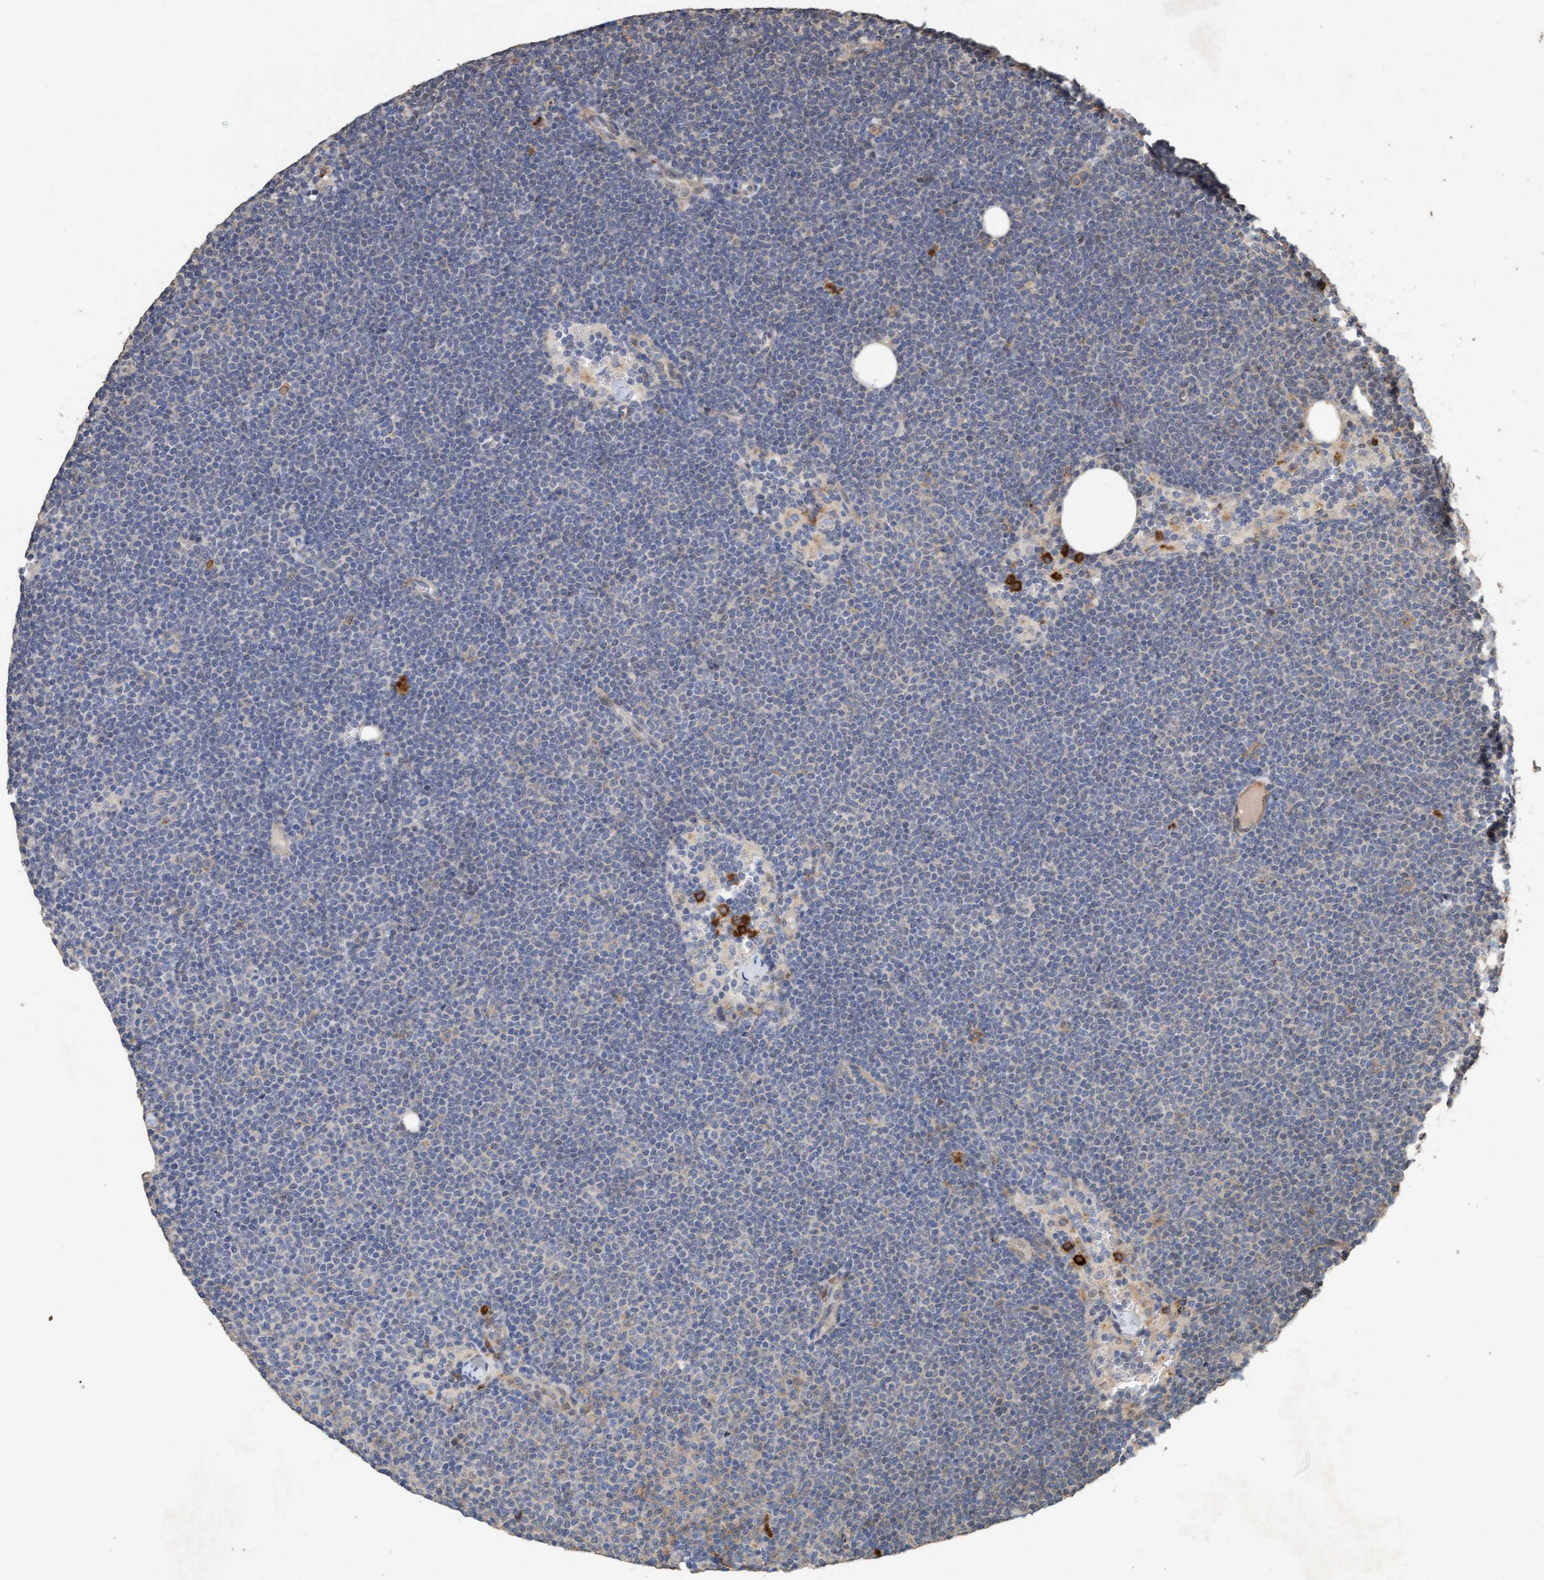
{"staining": {"intensity": "negative", "quantity": "none", "location": "none"}, "tissue": "lymphoma", "cell_type": "Tumor cells", "image_type": "cancer", "snomed": [{"axis": "morphology", "description": "Malignant lymphoma, non-Hodgkin's type, Low grade"}, {"axis": "topography", "description": "Lymph node"}], "caption": "Malignant lymphoma, non-Hodgkin's type (low-grade) was stained to show a protein in brown. There is no significant positivity in tumor cells.", "gene": "LONRF1", "patient": {"sex": "female", "age": 53}}